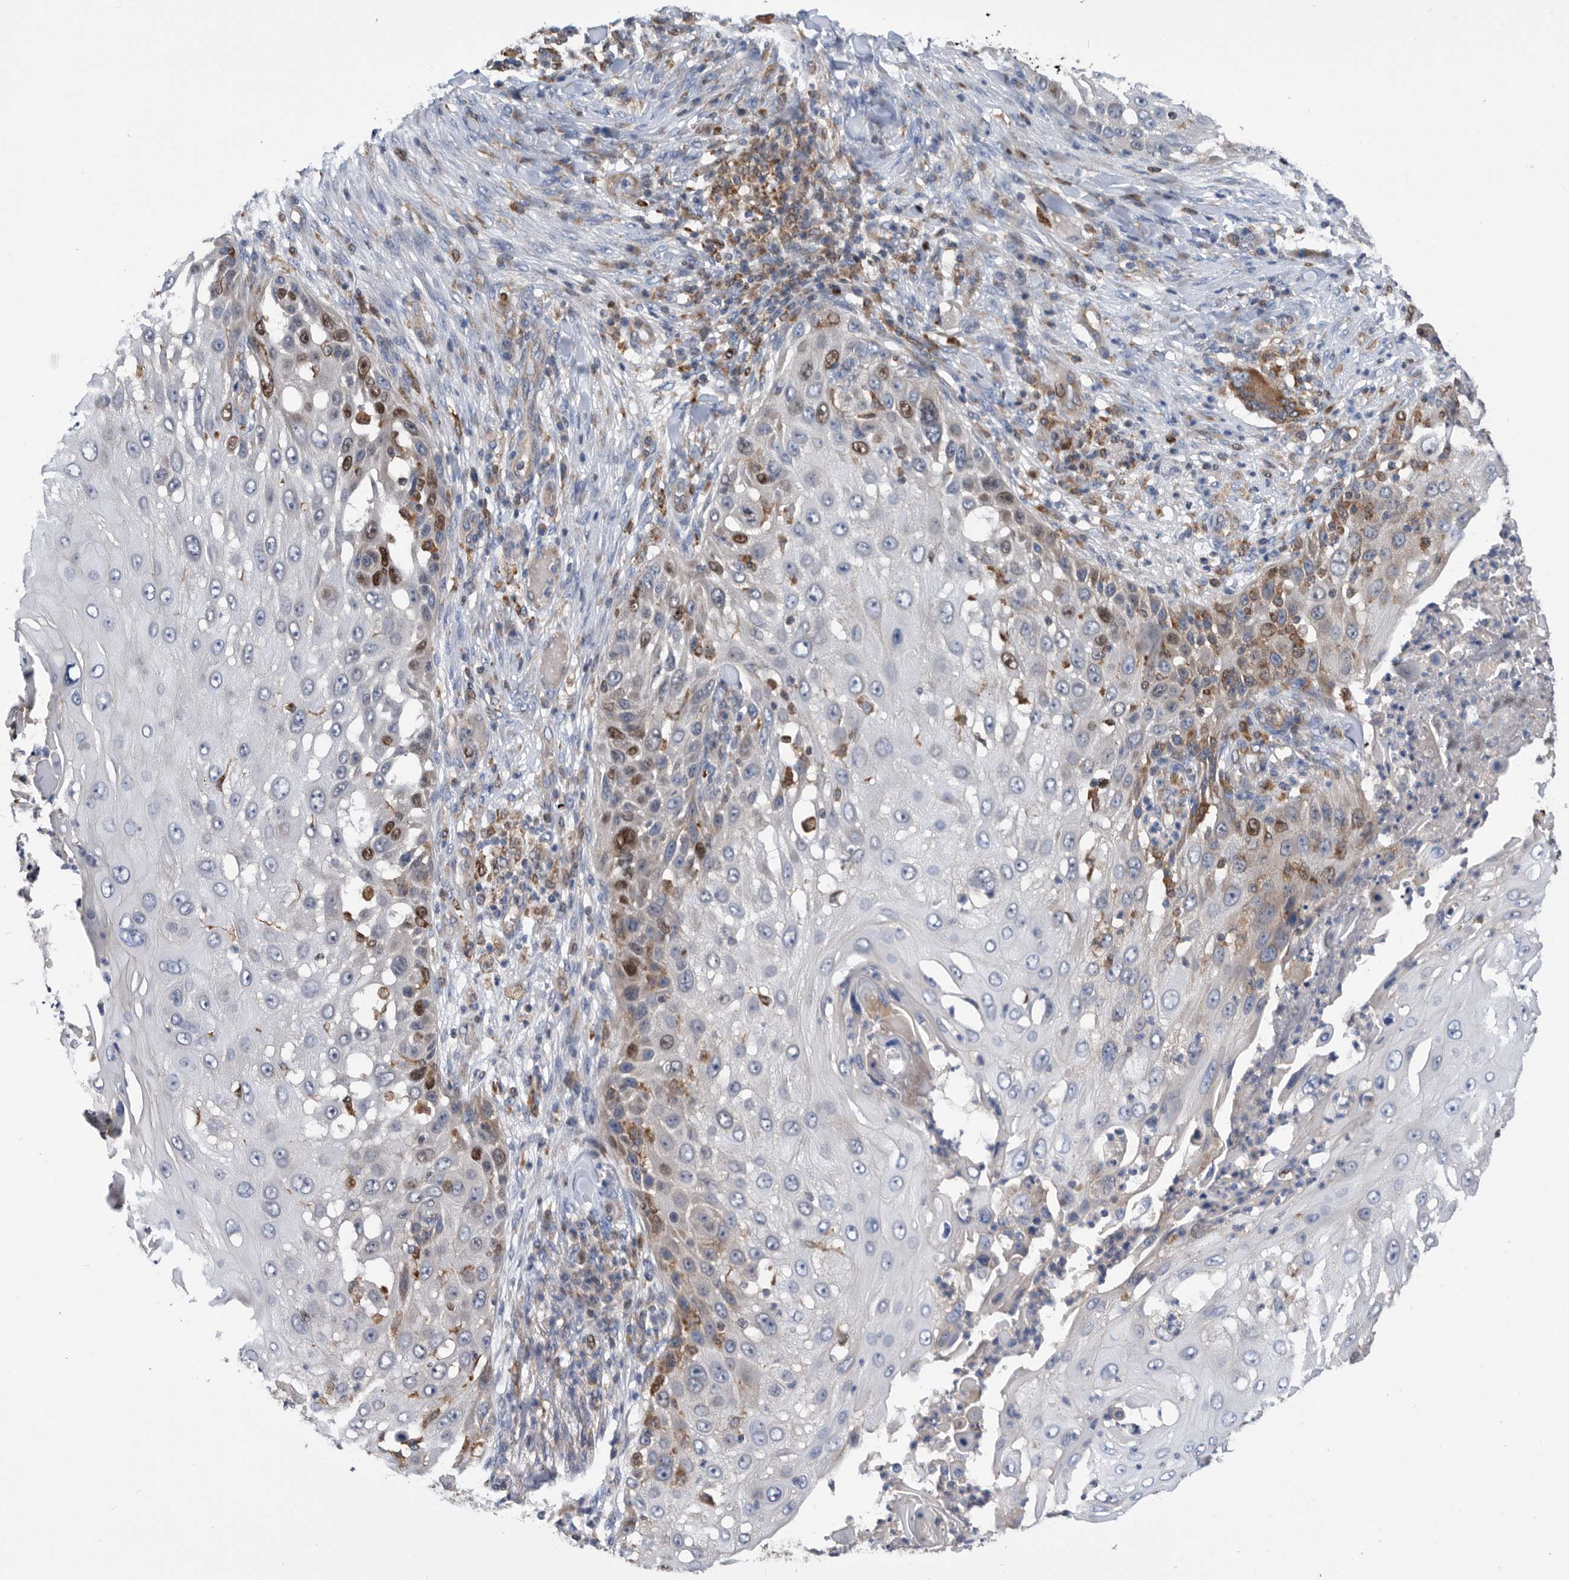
{"staining": {"intensity": "moderate", "quantity": "<25%", "location": "nuclear"}, "tissue": "skin cancer", "cell_type": "Tumor cells", "image_type": "cancer", "snomed": [{"axis": "morphology", "description": "Squamous cell carcinoma, NOS"}, {"axis": "topography", "description": "Skin"}], "caption": "The micrograph demonstrates a brown stain indicating the presence of a protein in the nuclear of tumor cells in skin cancer (squamous cell carcinoma).", "gene": "ATAD2", "patient": {"sex": "female", "age": 44}}